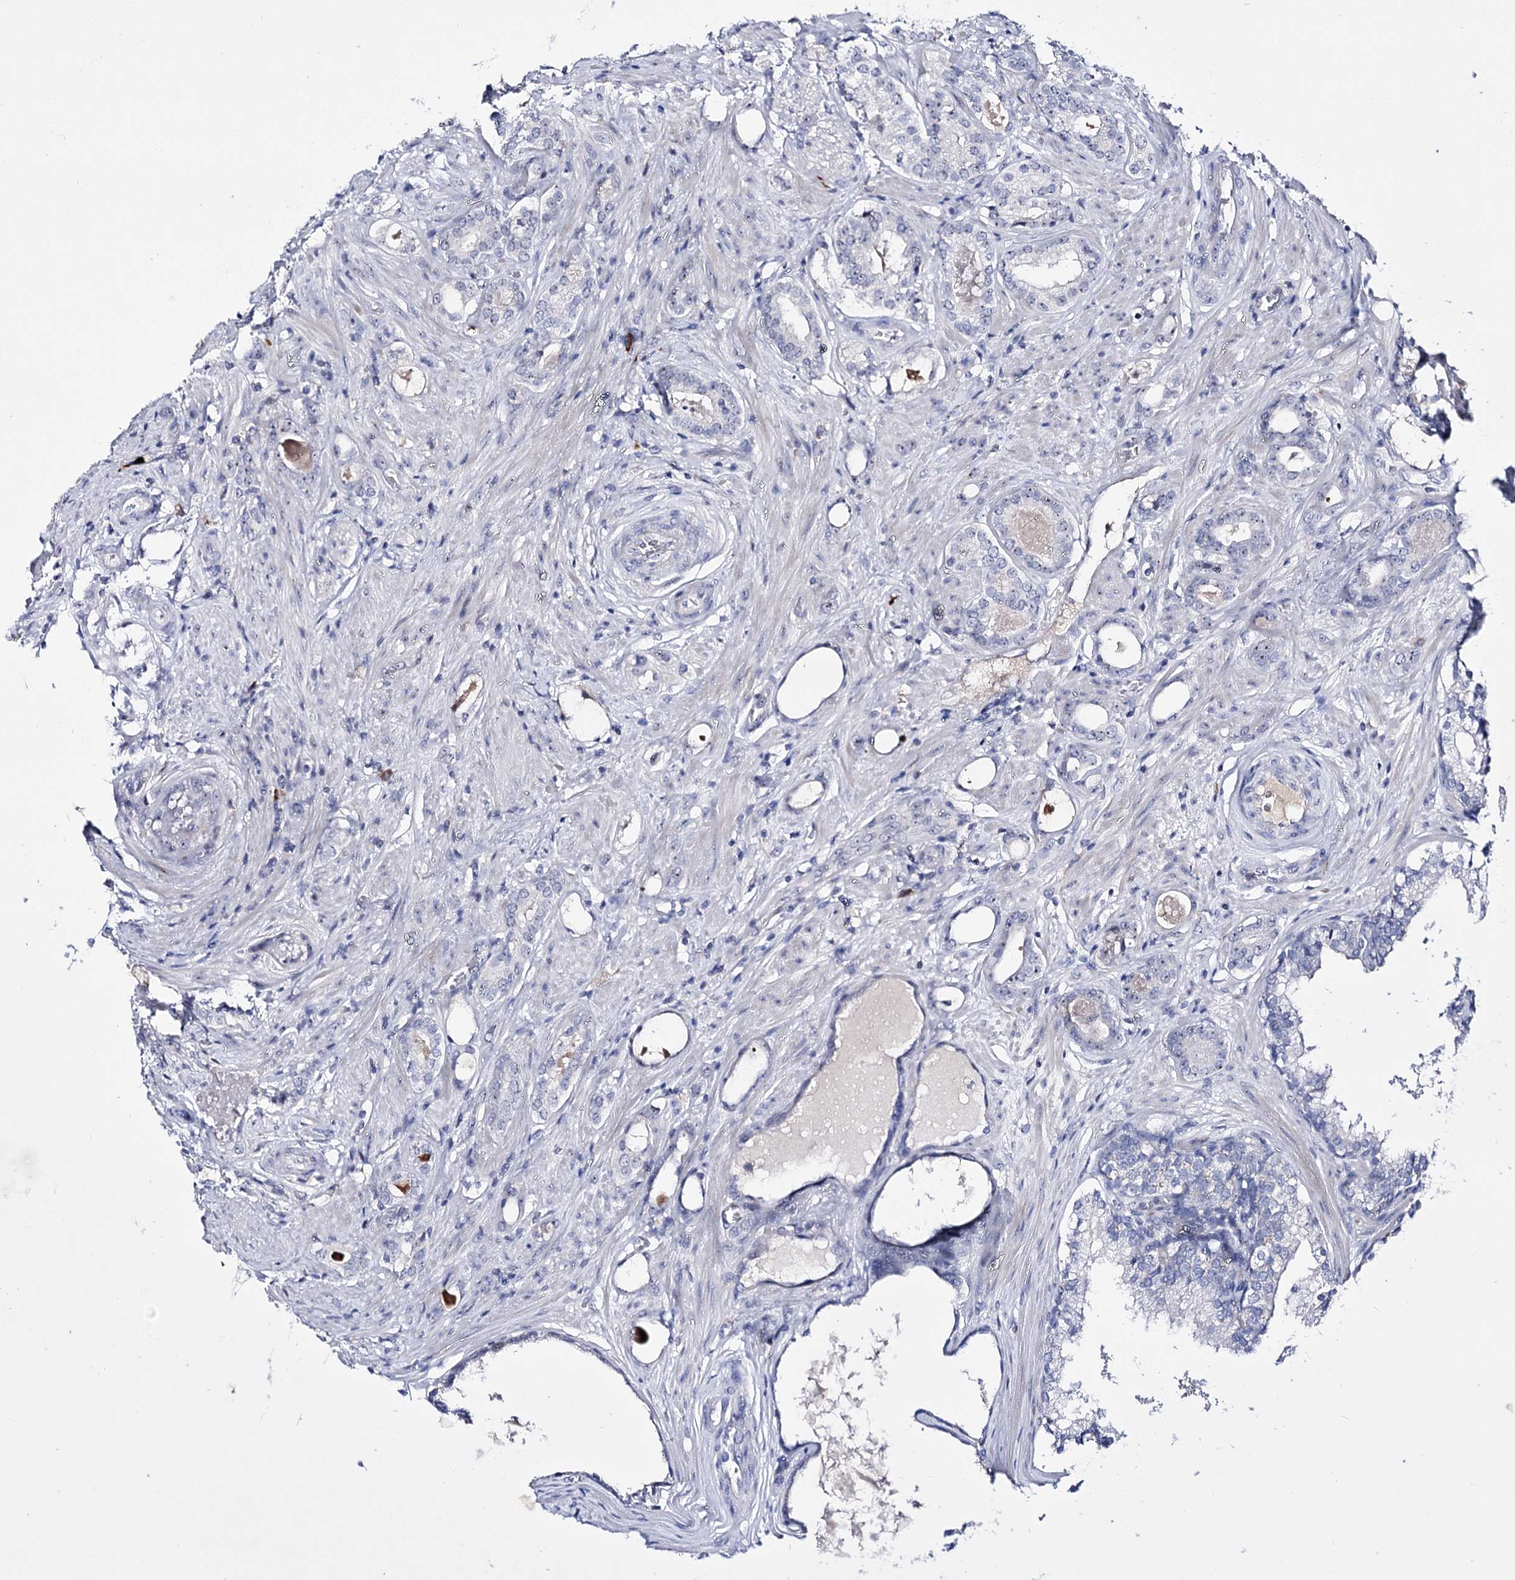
{"staining": {"intensity": "negative", "quantity": "none", "location": "none"}, "tissue": "prostate cancer", "cell_type": "Tumor cells", "image_type": "cancer", "snomed": [{"axis": "morphology", "description": "Adenocarcinoma, High grade"}, {"axis": "topography", "description": "Prostate"}], "caption": "Prostate high-grade adenocarcinoma was stained to show a protein in brown. There is no significant positivity in tumor cells.", "gene": "PCGF5", "patient": {"sex": "male", "age": 58}}